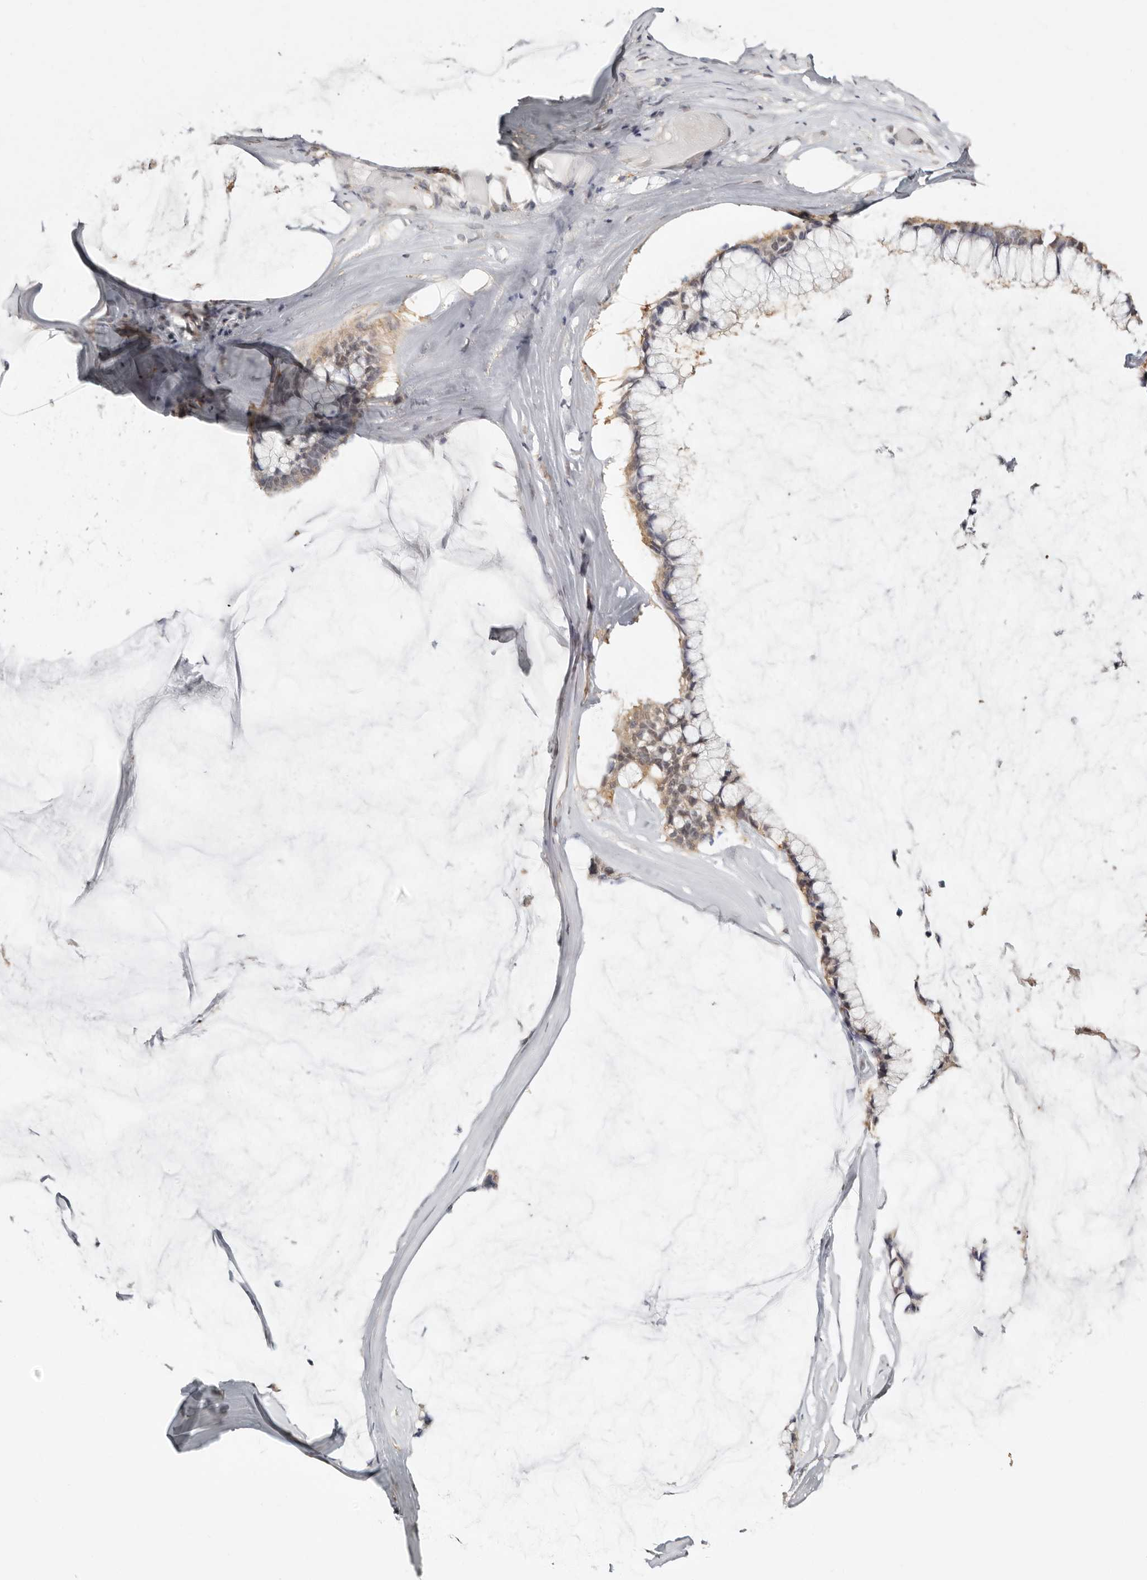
{"staining": {"intensity": "weak", "quantity": ">75%", "location": "cytoplasmic/membranous"}, "tissue": "ovarian cancer", "cell_type": "Tumor cells", "image_type": "cancer", "snomed": [{"axis": "morphology", "description": "Cystadenocarcinoma, mucinous, NOS"}, {"axis": "topography", "description": "Ovary"}], "caption": "The photomicrograph demonstrates staining of mucinous cystadenocarcinoma (ovarian), revealing weak cytoplasmic/membranous protein positivity (brown color) within tumor cells.", "gene": "PSMA5", "patient": {"sex": "female", "age": 39}}